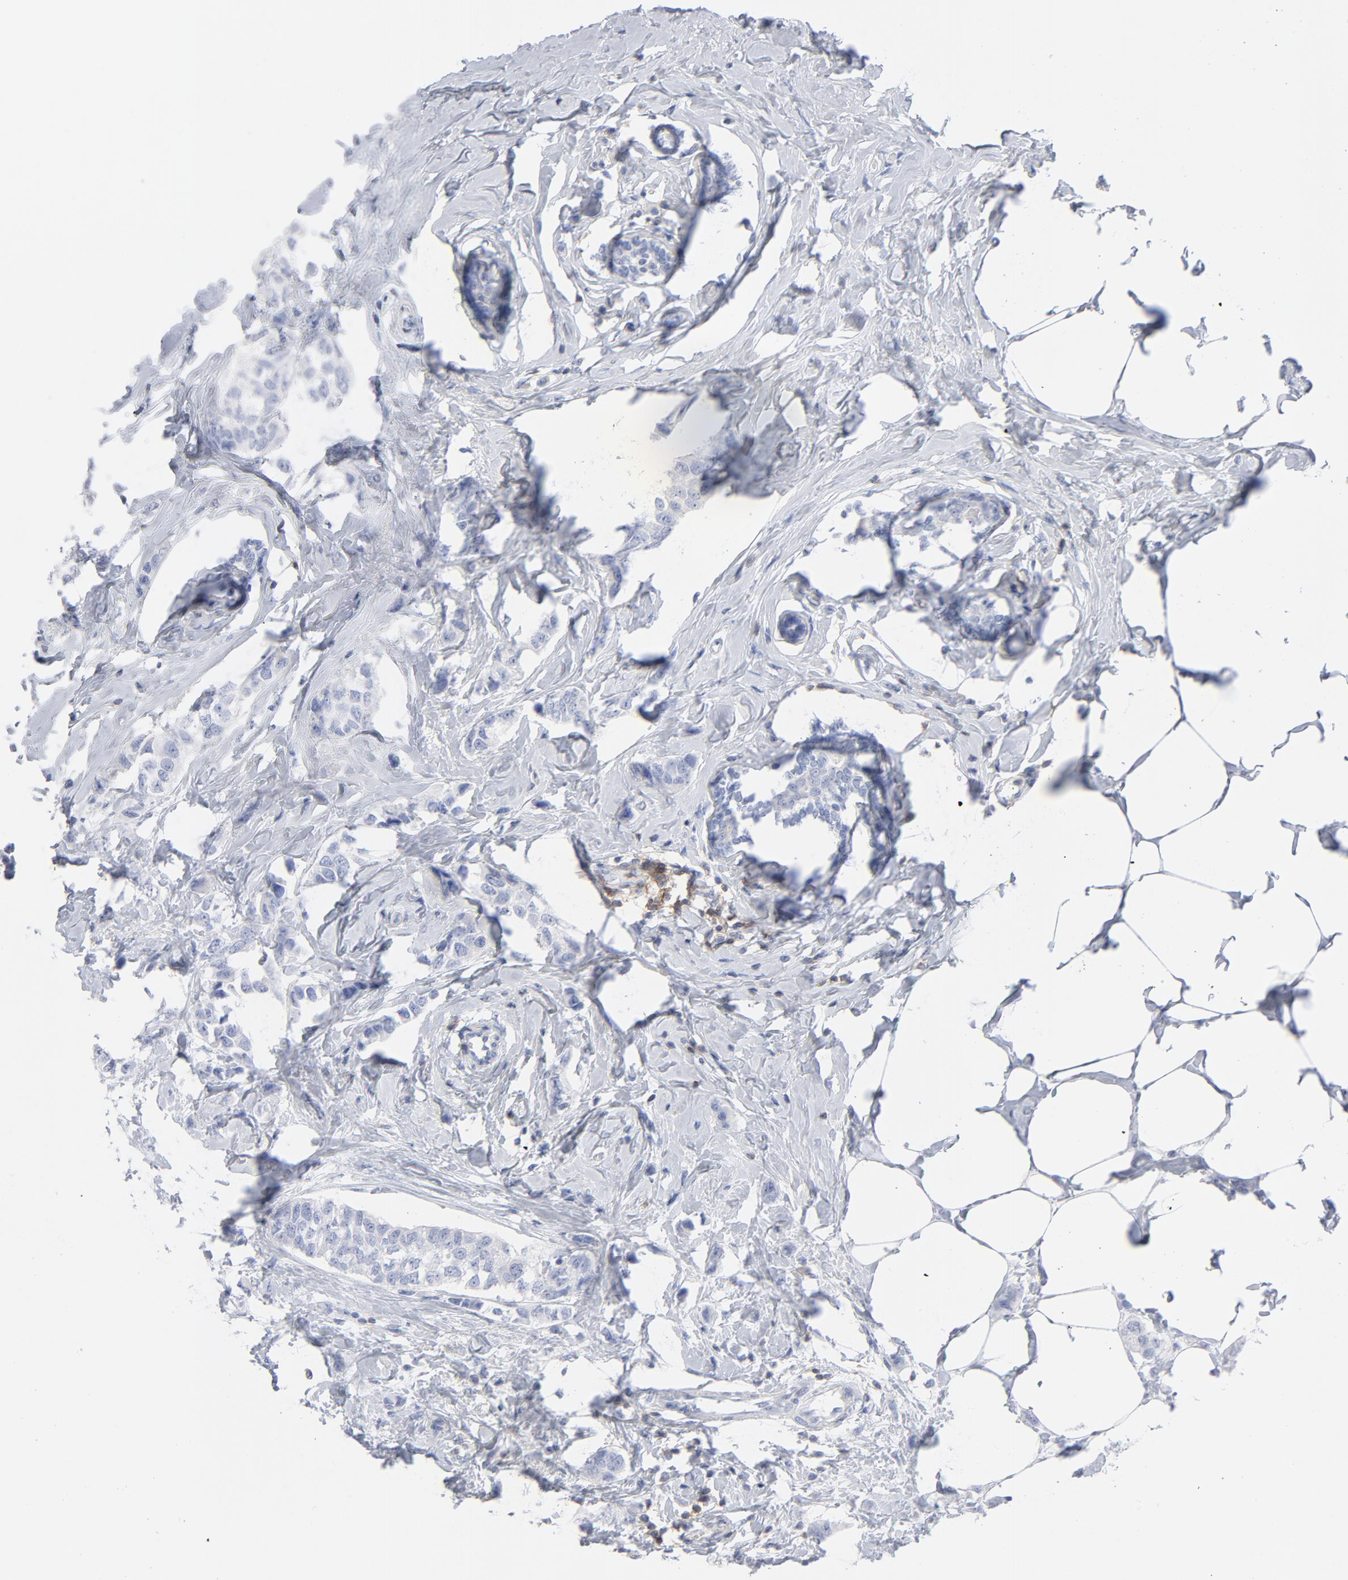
{"staining": {"intensity": "negative", "quantity": "none", "location": "none"}, "tissue": "breast cancer", "cell_type": "Tumor cells", "image_type": "cancer", "snomed": [{"axis": "morphology", "description": "Normal tissue, NOS"}, {"axis": "morphology", "description": "Duct carcinoma"}, {"axis": "topography", "description": "Breast"}], "caption": "This is an immunohistochemistry image of human breast intraductal carcinoma. There is no staining in tumor cells.", "gene": "P2RY8", "patient": {"sex": "female", "age": 50}}